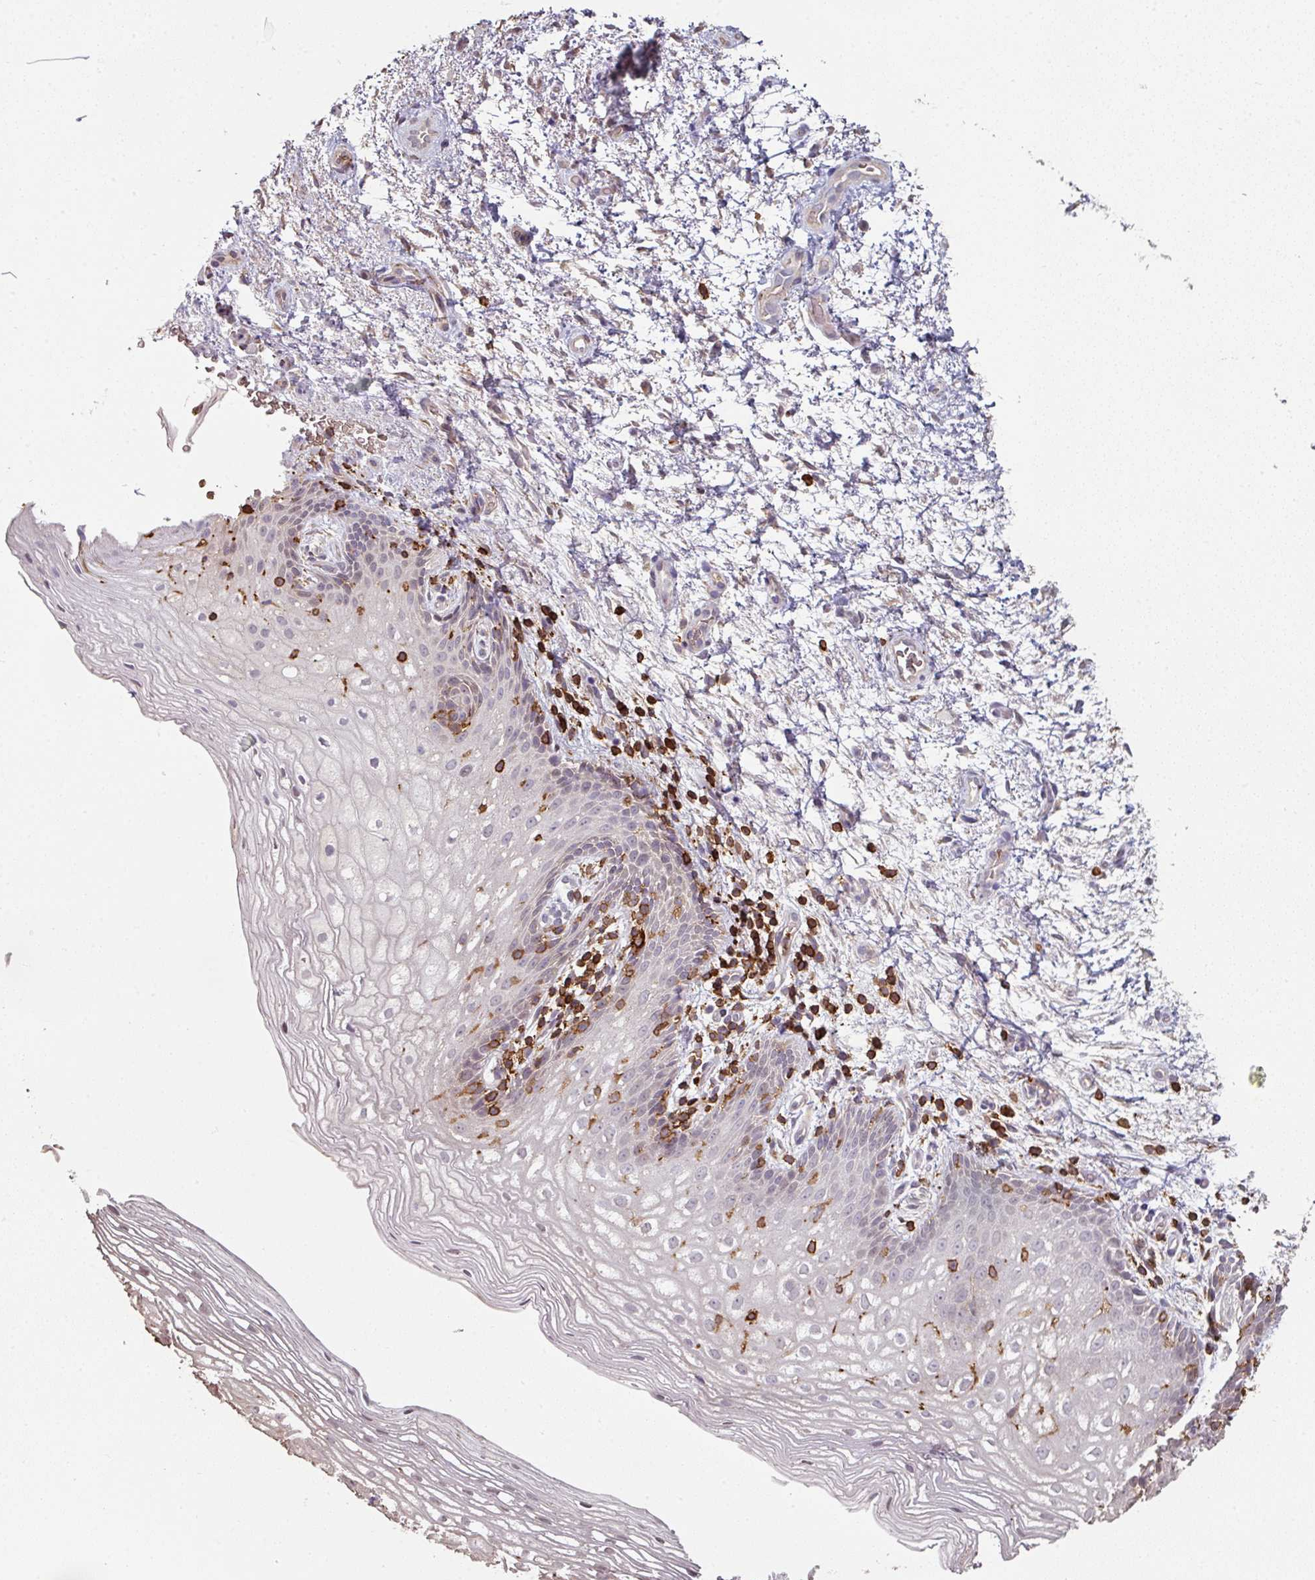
{"staining": {"intensity": "negative", "quantity": "none", "location": "none"}, "tissue": "vagina", "cell_type": "Squamous epithelial cells", "image_type": "normal", "snomed": [{"axis": "morphology", "description": "Normal tissue, NOS"}, {"axis": "topography", "description": "Vagina"}], "caption": "Histopathology image shows no protein expression in squamous epithelial cells of unremarkable vagina.", "gene": "OLFML2B", "patient": {"sex": "female", "age": 47}}